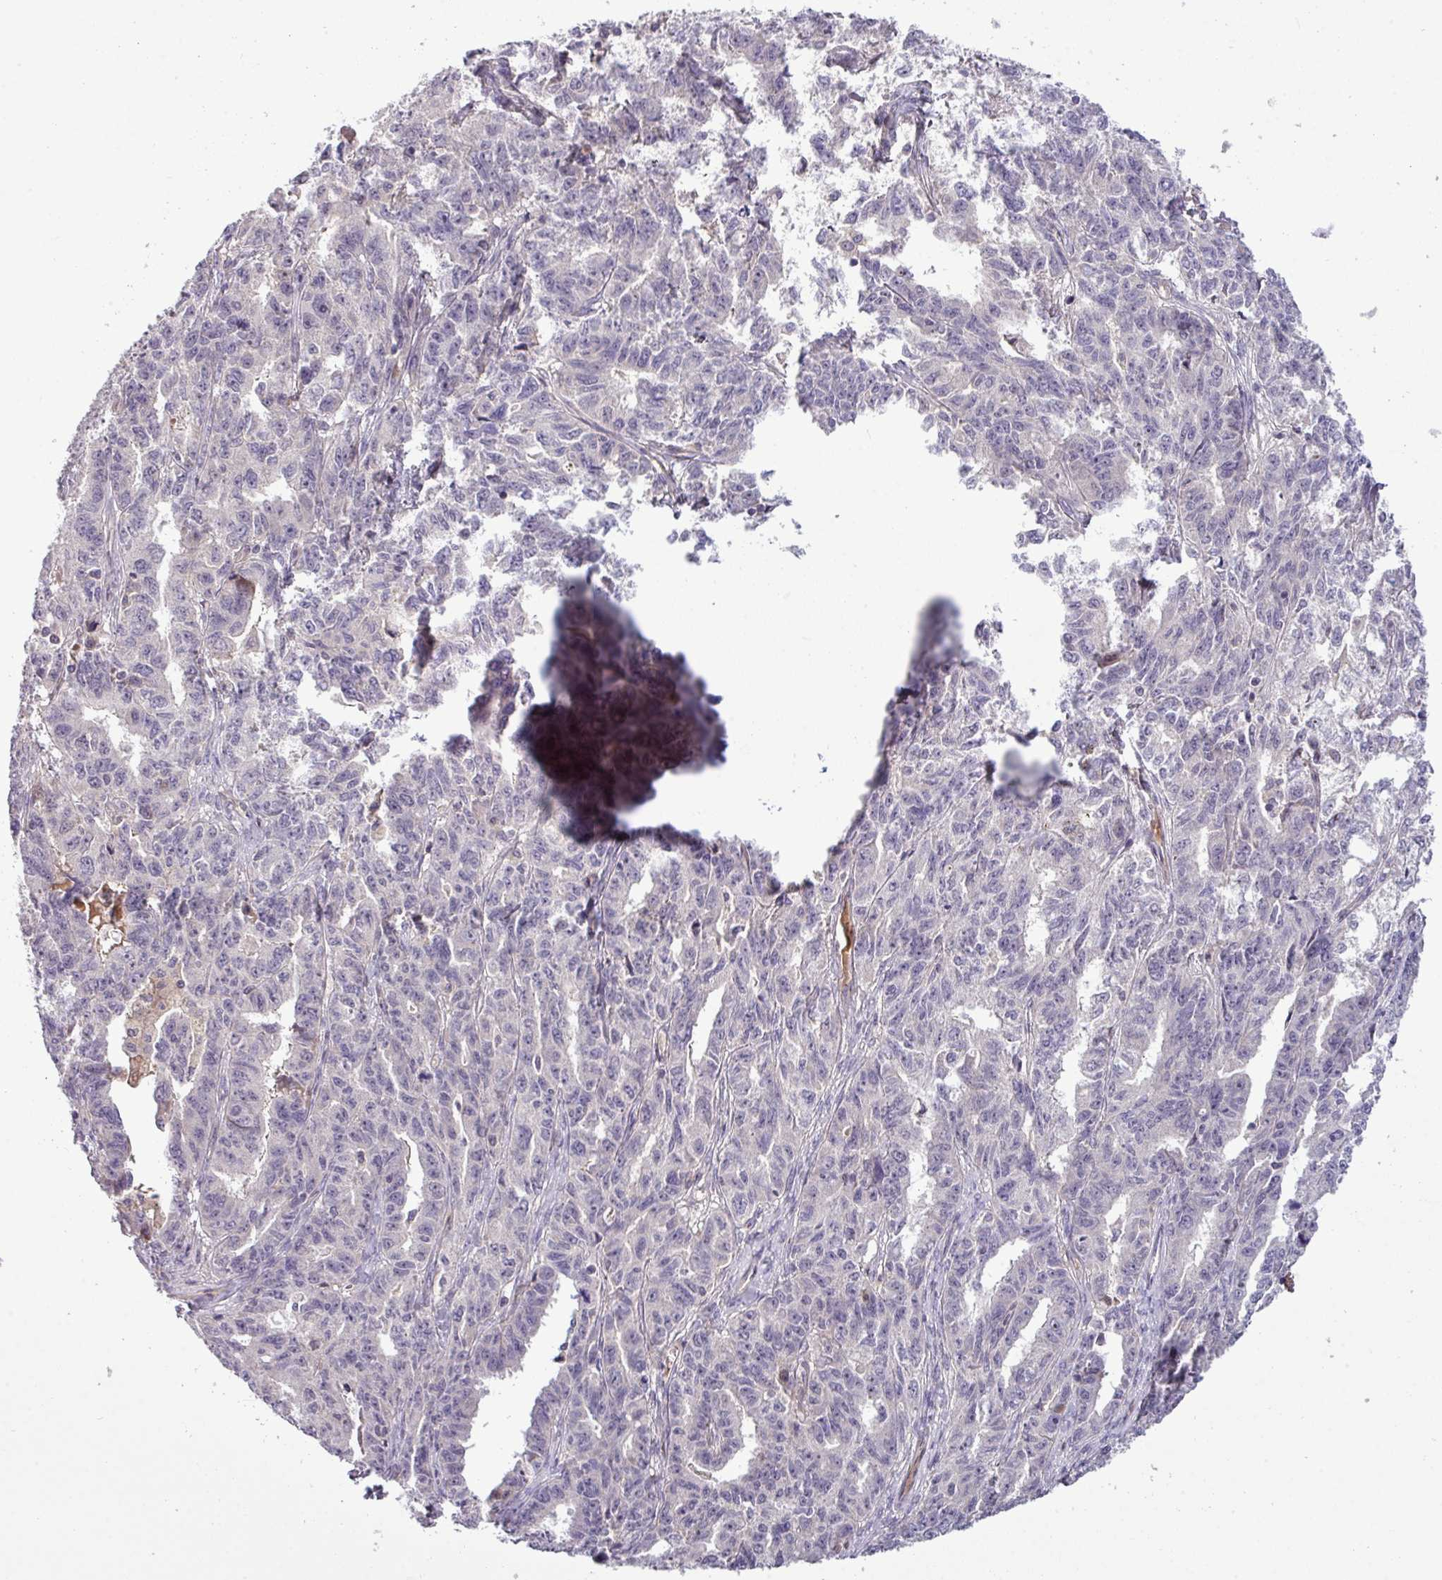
{"staining": {"intensity": "negative", "quantity": "none", "location": "none"}, "tissue": "ovarian cancer", "cell_type": "Tumor cells", "image_type": "cancer", "snomed": [{"axis": "morphology", "description": "Adenocarcinoma, NOS"}, {"axis": "morphology", "description": "Carcinoma, endometroid"}, {"axis": "topography", "description": "Ovary"}], "caption": "Human ovarian cancer (adenocarcinoma) stained for a protein using immunohistochemistry (IHC) exhibits no expression in tumor cells.", "gene": "ZNF35", "patient": {"sex": "female", "age": 72}}